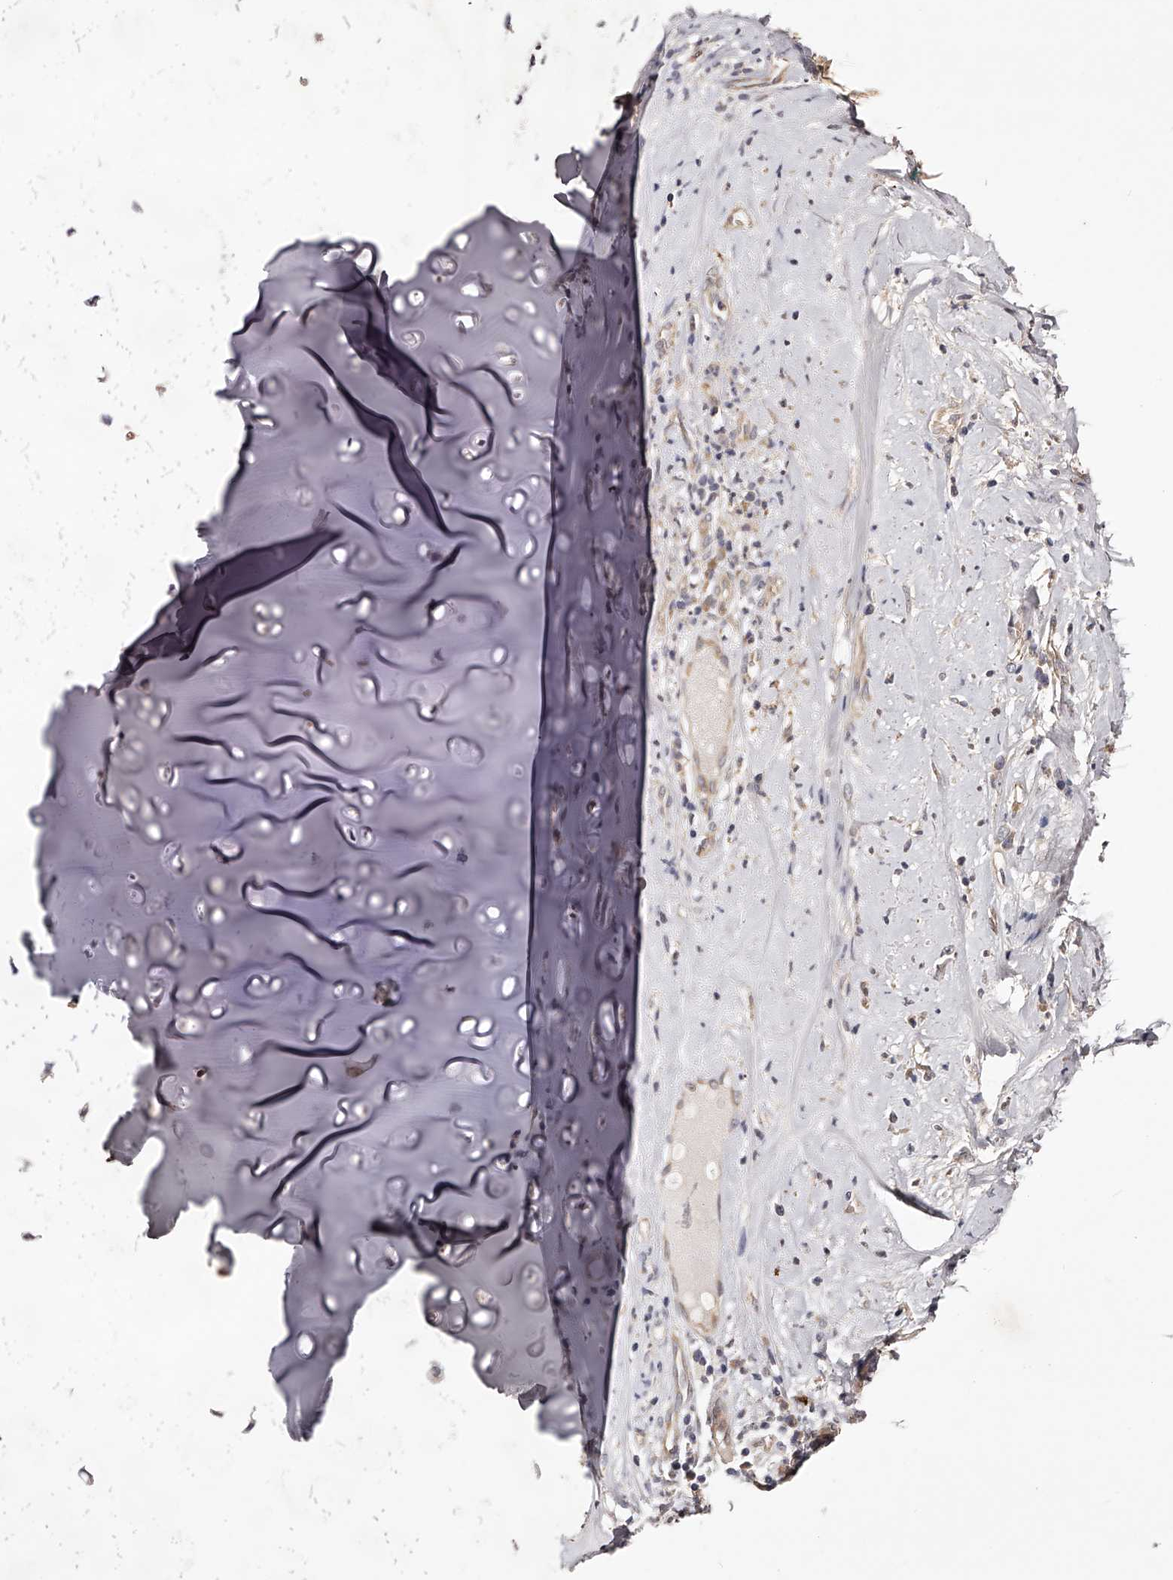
{"staining": {"intensity": "weak", "quantity": "25%-75%", "location": "cytoplasmic/membranous"}, "tissue": "adipose tissue", "cell_type": "Adipocytes", "image_type": "normal", "snomed": [{"axis": "morphology", "description": "Normal tissue, NOS"}, {"axis": "morphology", "description": "Basal cell carcinoma"}, {"axis": "topography", "description": "Cartilage tissue"}, {"axis": "topography", "description": "Nasopharynx"}, {"axis": "topography", "description": "Oral tissue"}], "caption": "Protein staining exhibits weak cytoplasmic/membranous staining in about 25%-75% of adipocytes in unremarkable adipose tissue. (DAB IHC with brightfield microscopy, high magnification).", "gene": "ODF2L", "patient": {"sex": "female", "age": 77}}